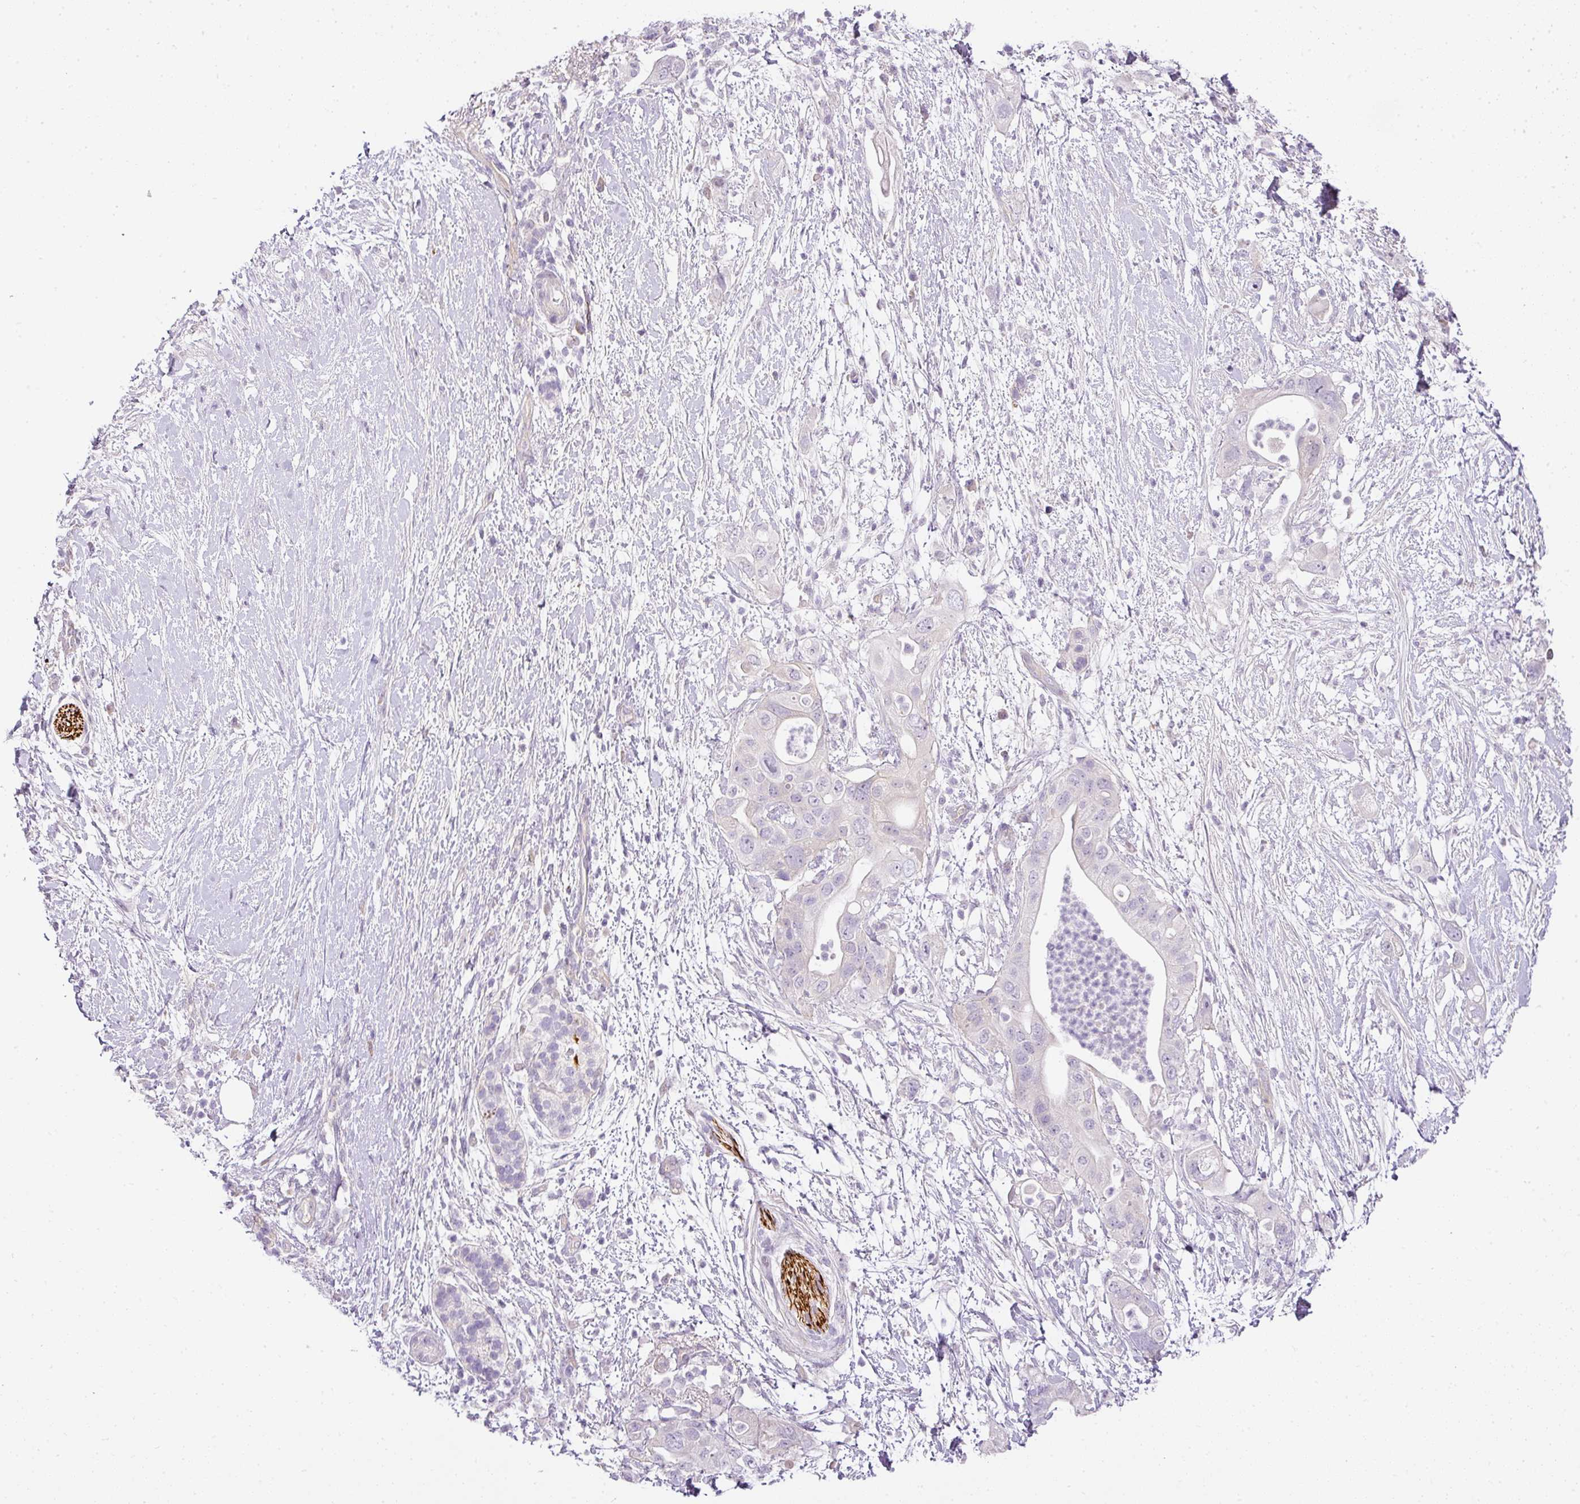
{"staining": {"intensity": "negative", "quantity": "none", "location": "none"}, "tissue": "pancreatic cancer", "cell_type": "Tumor cells", "image_type": "cancer", "snomed": [{"axis": "morphology", "description": "Adenocarcinoma, NOS"}, {"axis": "topography", "description": "Pancreas"}], "caption": "Tumor cells show no significant expression in adenocarcinoma (pancreatic). (Brightfield microscopy of DAB (3,3'-diaminobenzidine) immunohistochemistry at high magnification).", "gene": "RAX2", "patient": {"sex": "female", "age": 72}}